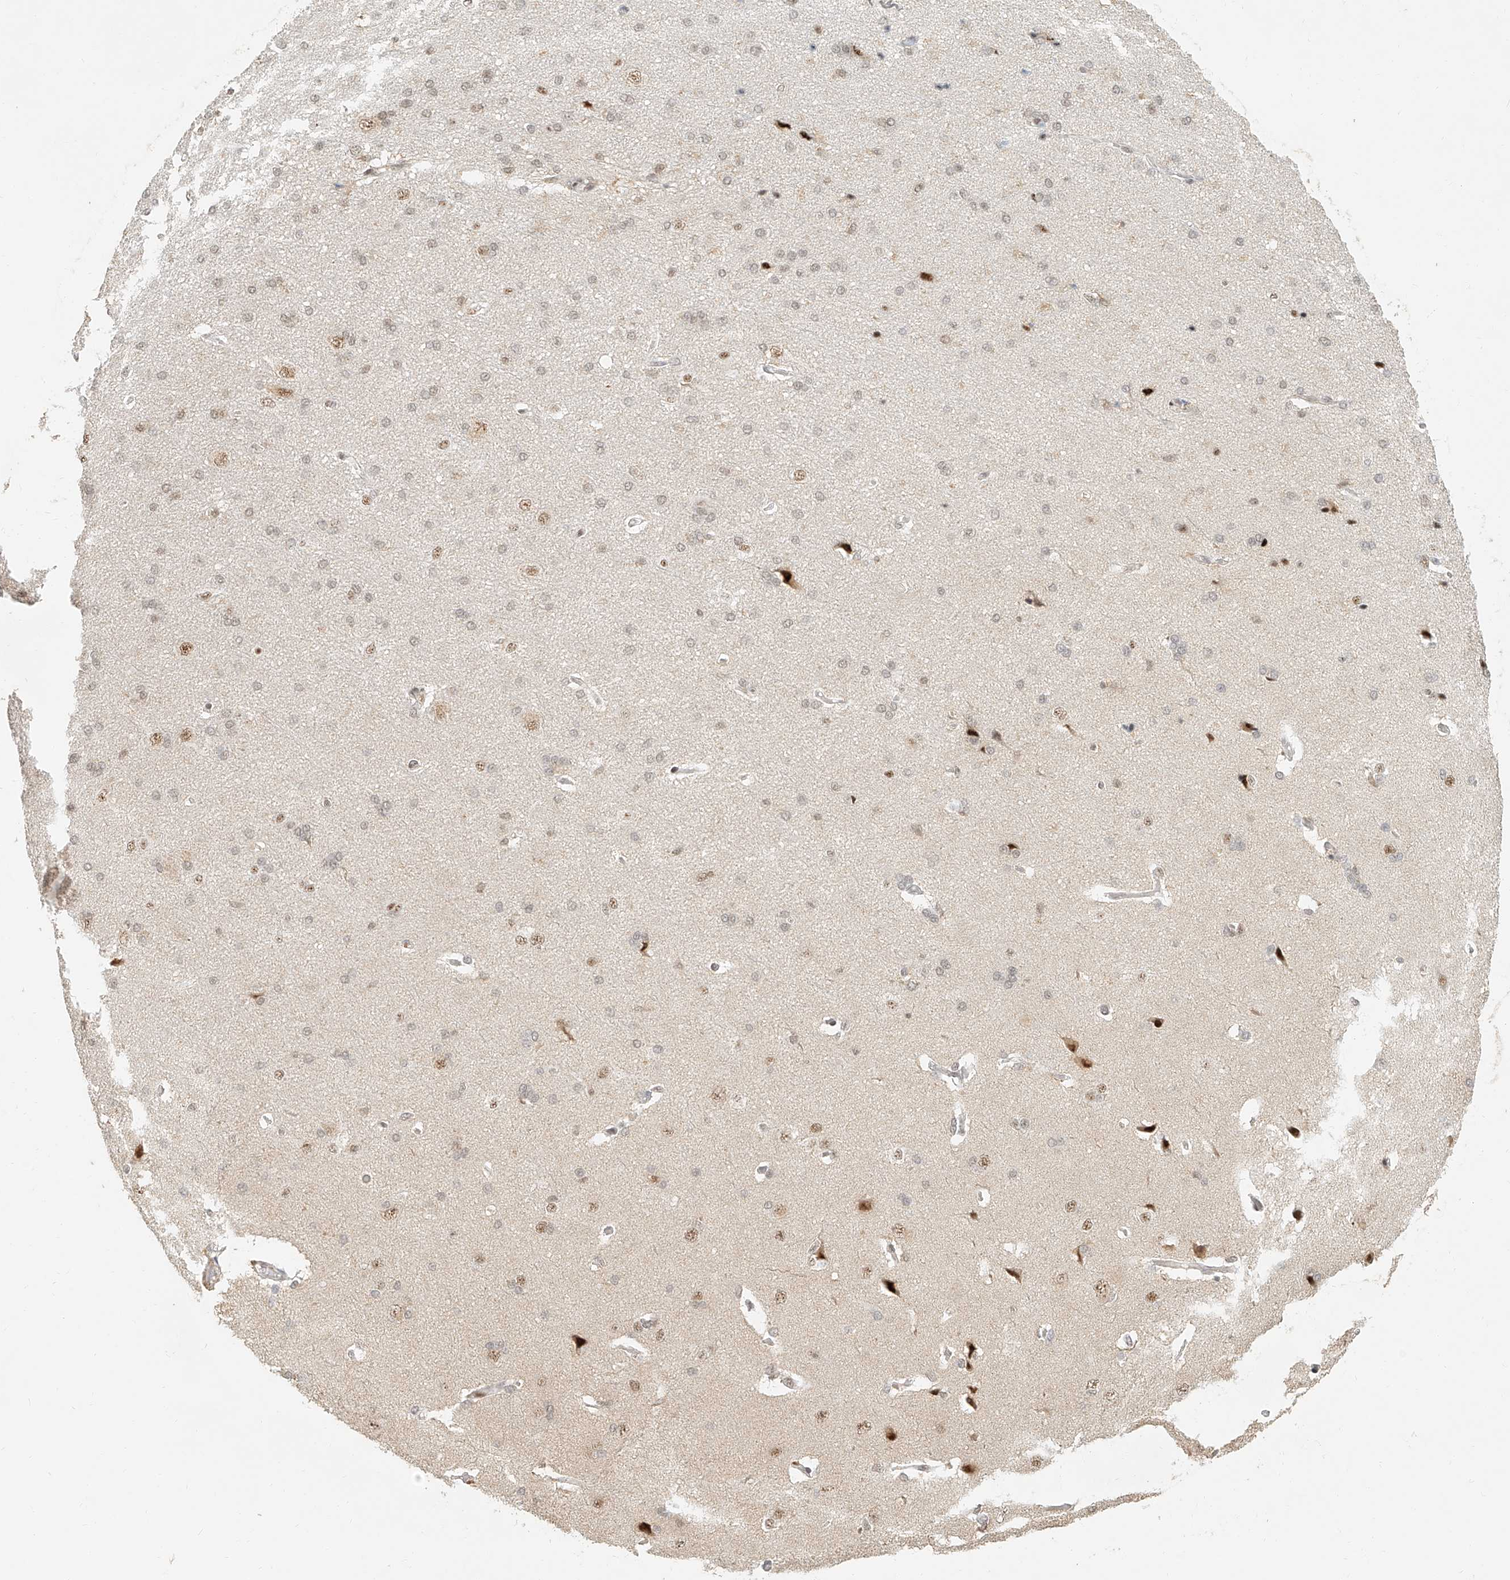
{"staining": {"intensity": "strong", "quantity": "<25%", "location": "nuclear"}, "tissue": "cerebral cortex", "cell_type": "Endothelial cells", "image_type": "normal", "snomed": [{"axis": "morphology", "description": "Normal tissue, NOS"}, {"axis": "topography", "description": "Cerebral cortex"}], "caption": "The image exhibits staining of normal cerebral cortex, revealing strong nuclear protein positivity (brown color) within endothelial cells.", "gene": "CXorf58", "patient": {"sex": "male", "age": 62}}